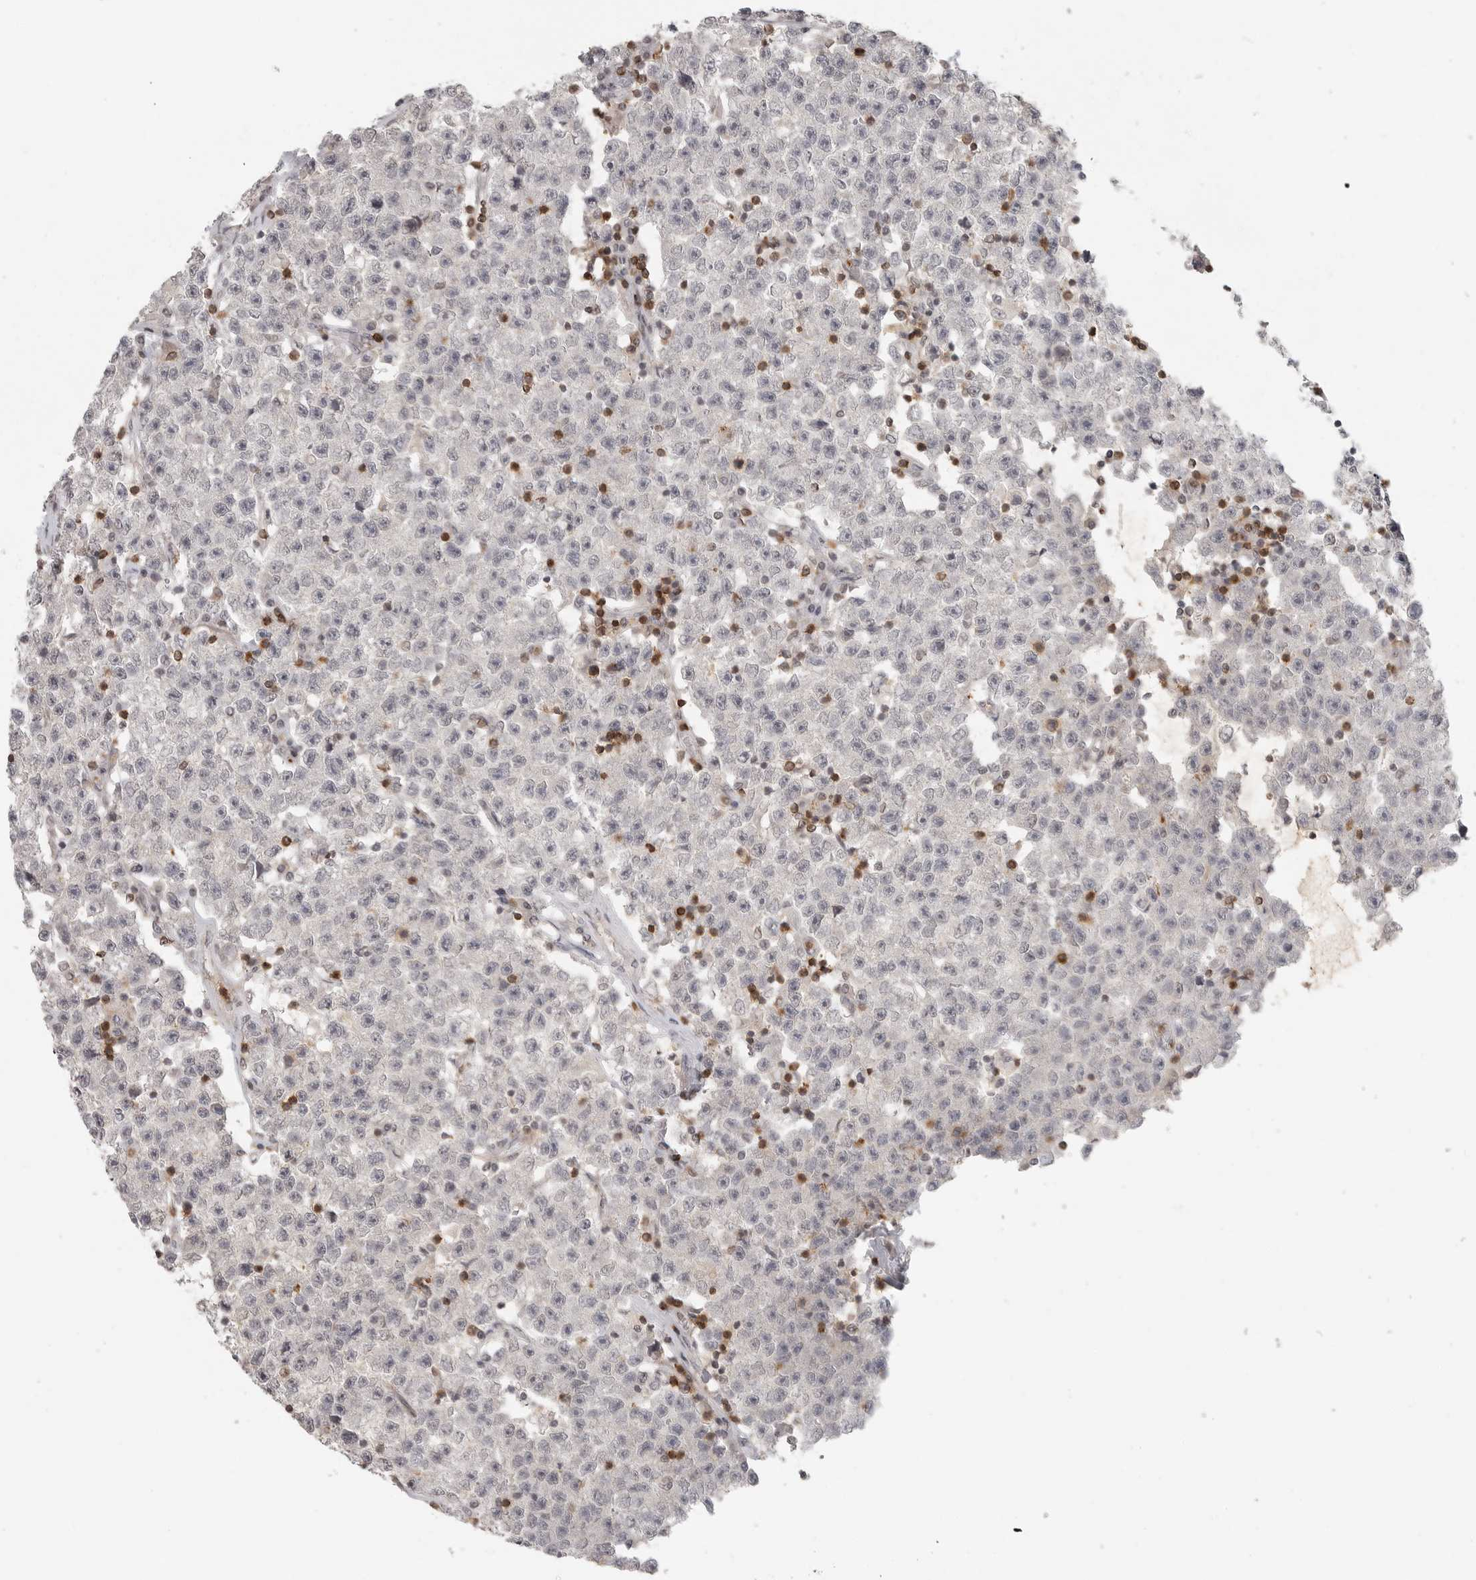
{"staining": {"intensity": "negative", "quantity": "none", "location": "none"}, "tissue": "testis cancer", "cell_type": "Tumor cells", "image_type": "cancer", "snomed": [{"axis": "morphology", "description": "Seminoma, NOS"}, {"axis": "topography", "description": "Testis"}], "caption": "A high-resolution micrograph shows immunohistochemistry (IHC) staining of testis cancer, which exhibits no significant positivity in tumor cells.", "gene": "SH3KBP1", "patient": {"sex": "male", "age": 22}}